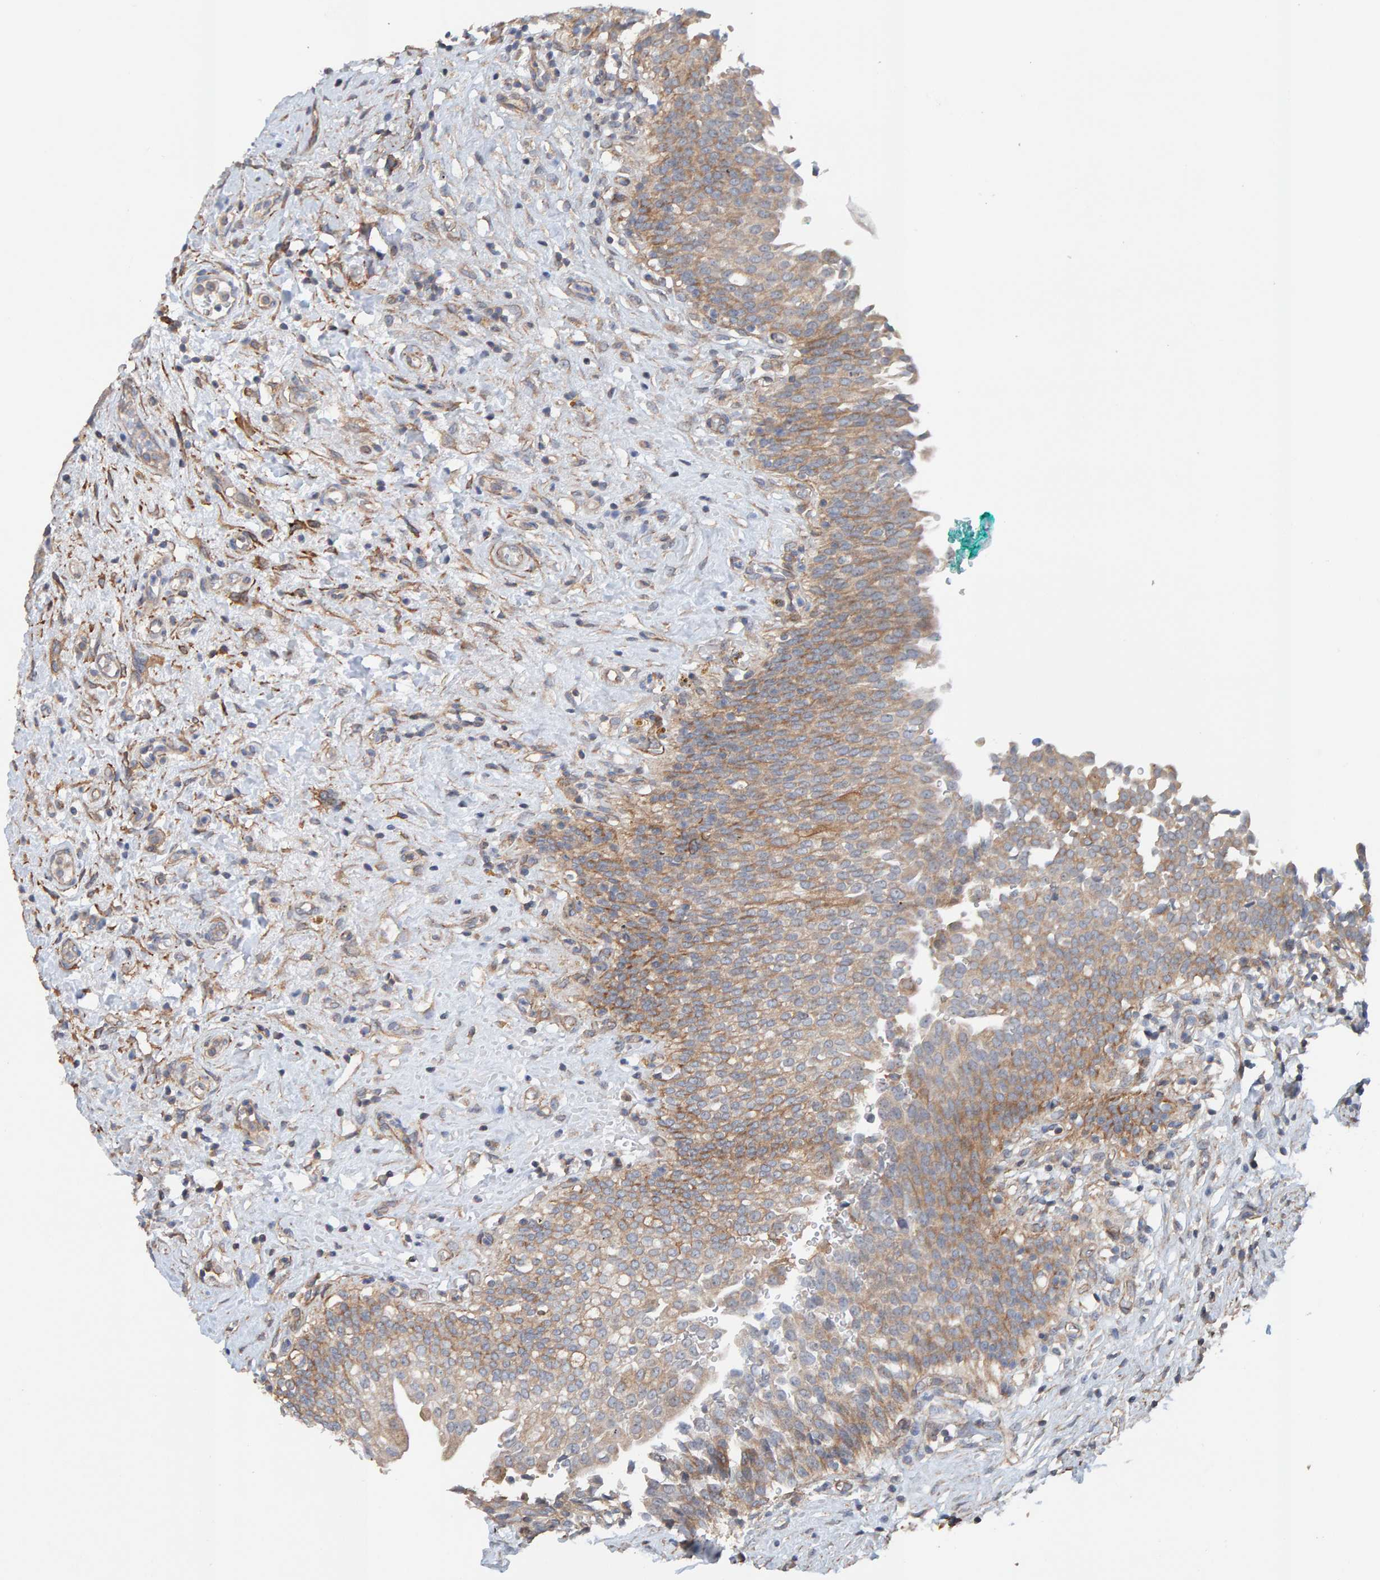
{"staining": {"intensity": "moderate", "quantity": ">75%", "location": "cytoplasmic/membranous"}, "tissue": "urinary bladder", "cell_type": "Urothelial cells", "image_type": "normal", "snomed": [{"axis": "morphology", "description": "Urothelial carcinoma, High grade"}, {"axis": "topography", "description": "Urinary bladder"}], "caption": "There is medium levels of moderate cytoplasmic/membranous expression in urothelial cells of normal urinary bladder, as demonstrated by immunohistochemical staining (brown color).", "gene": "RGP1", "patient": {"sex": "male", "age": 46}}